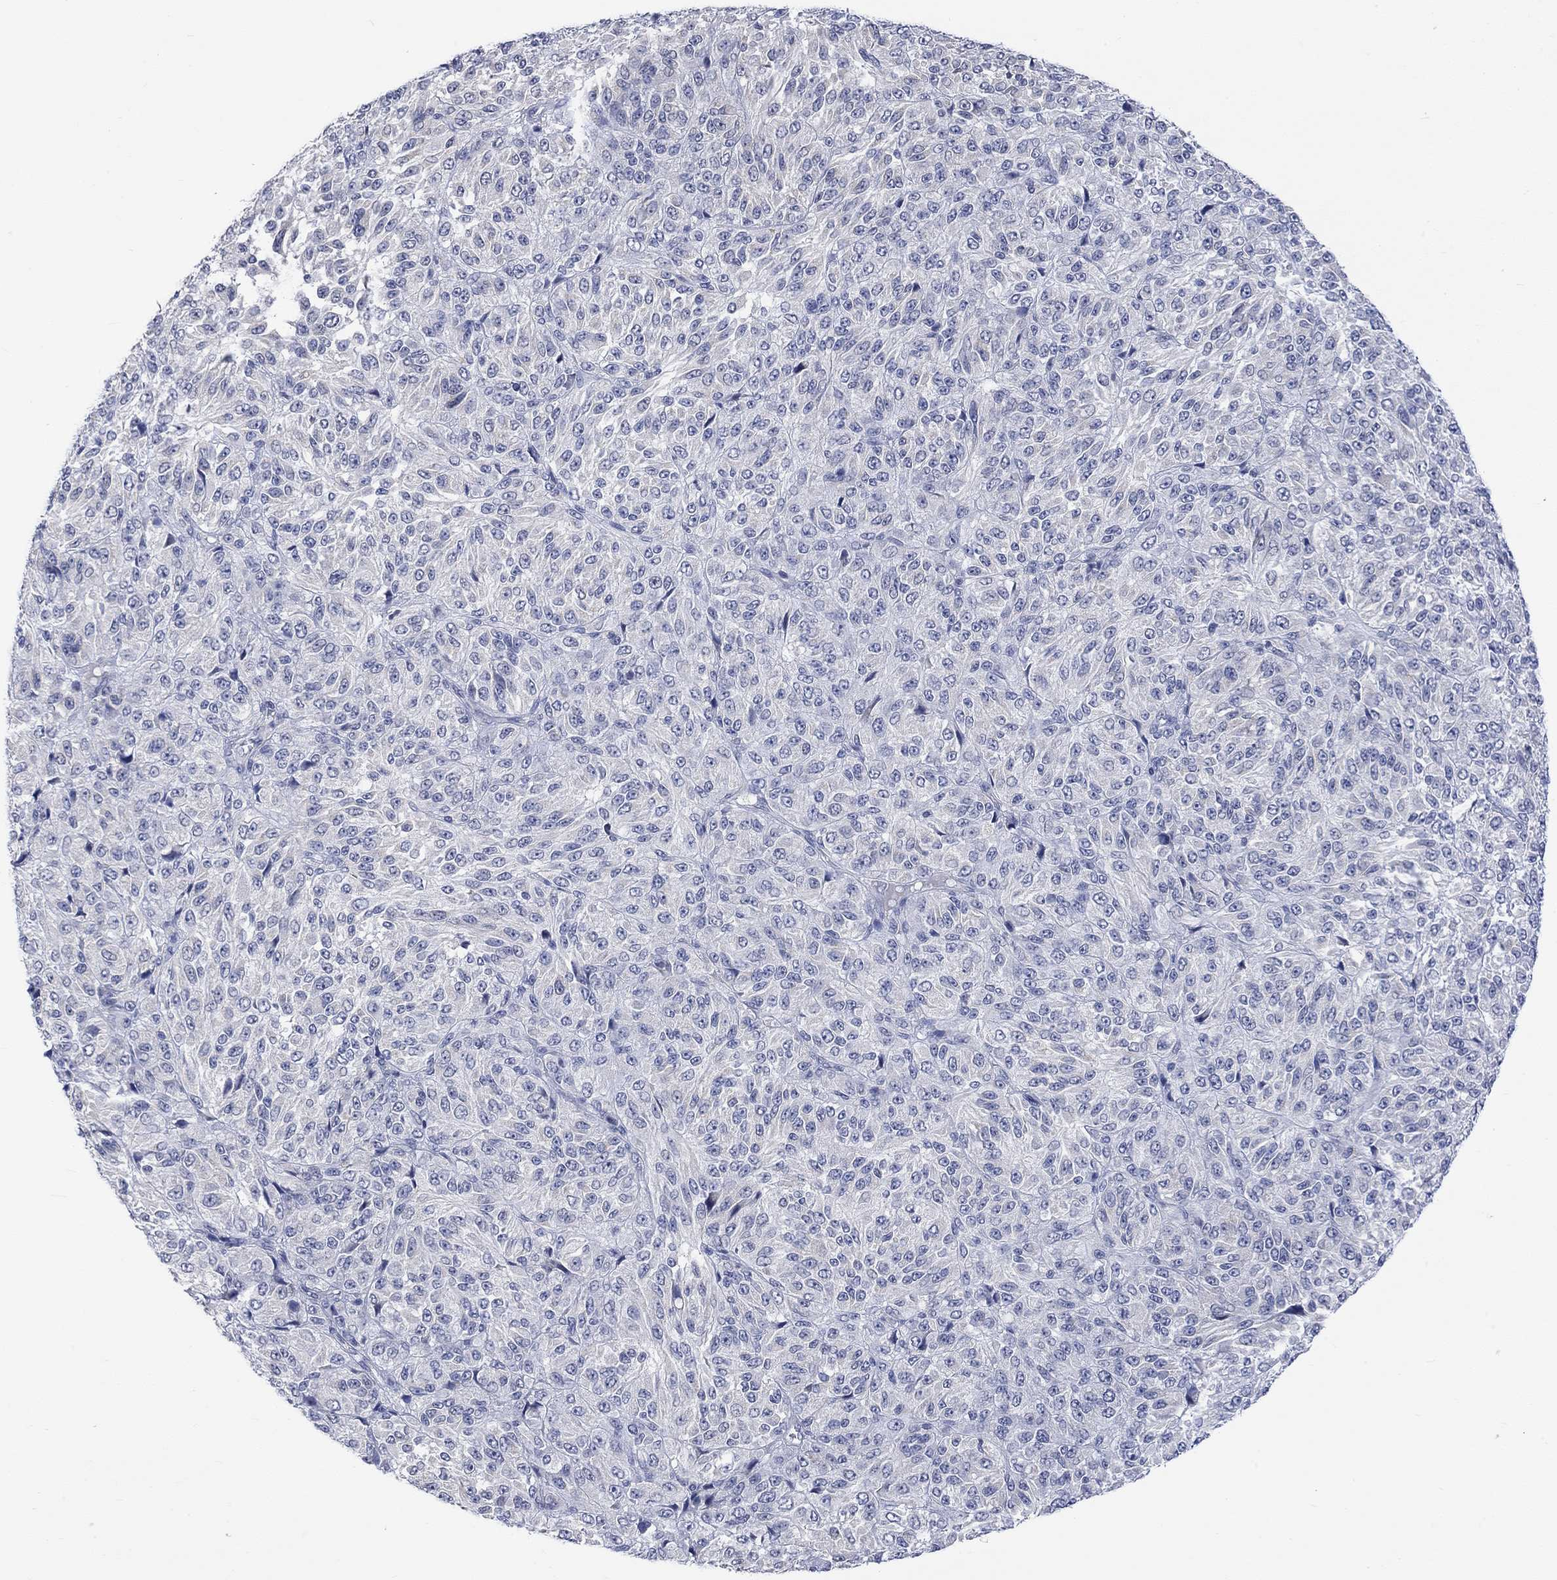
{"staining": {"intensity": "negative", "quantity": "none", "location": "none"}, "tissue": "melanoma", "cell_type": "Tumor cells", "image_type": "cancer", "snomed": [{"axis": "morphology", "description": "Malignant melanoma, Metastatic site"}, {"axis": "topography", "description": "Brain"}], "caption": "High magnification brightfield microscopy of melanoma stained with DAB (brown) and counterstained with hematoxylin (blue): tumor cells show no significant positivity. The staining is performed using DAB (3,3'-diaminobenzidine) brown chromogen with nuclei counter-stained in using hematoxylin.", "gene": "DCX", "patient": {"sex": "female", "age": 56}}